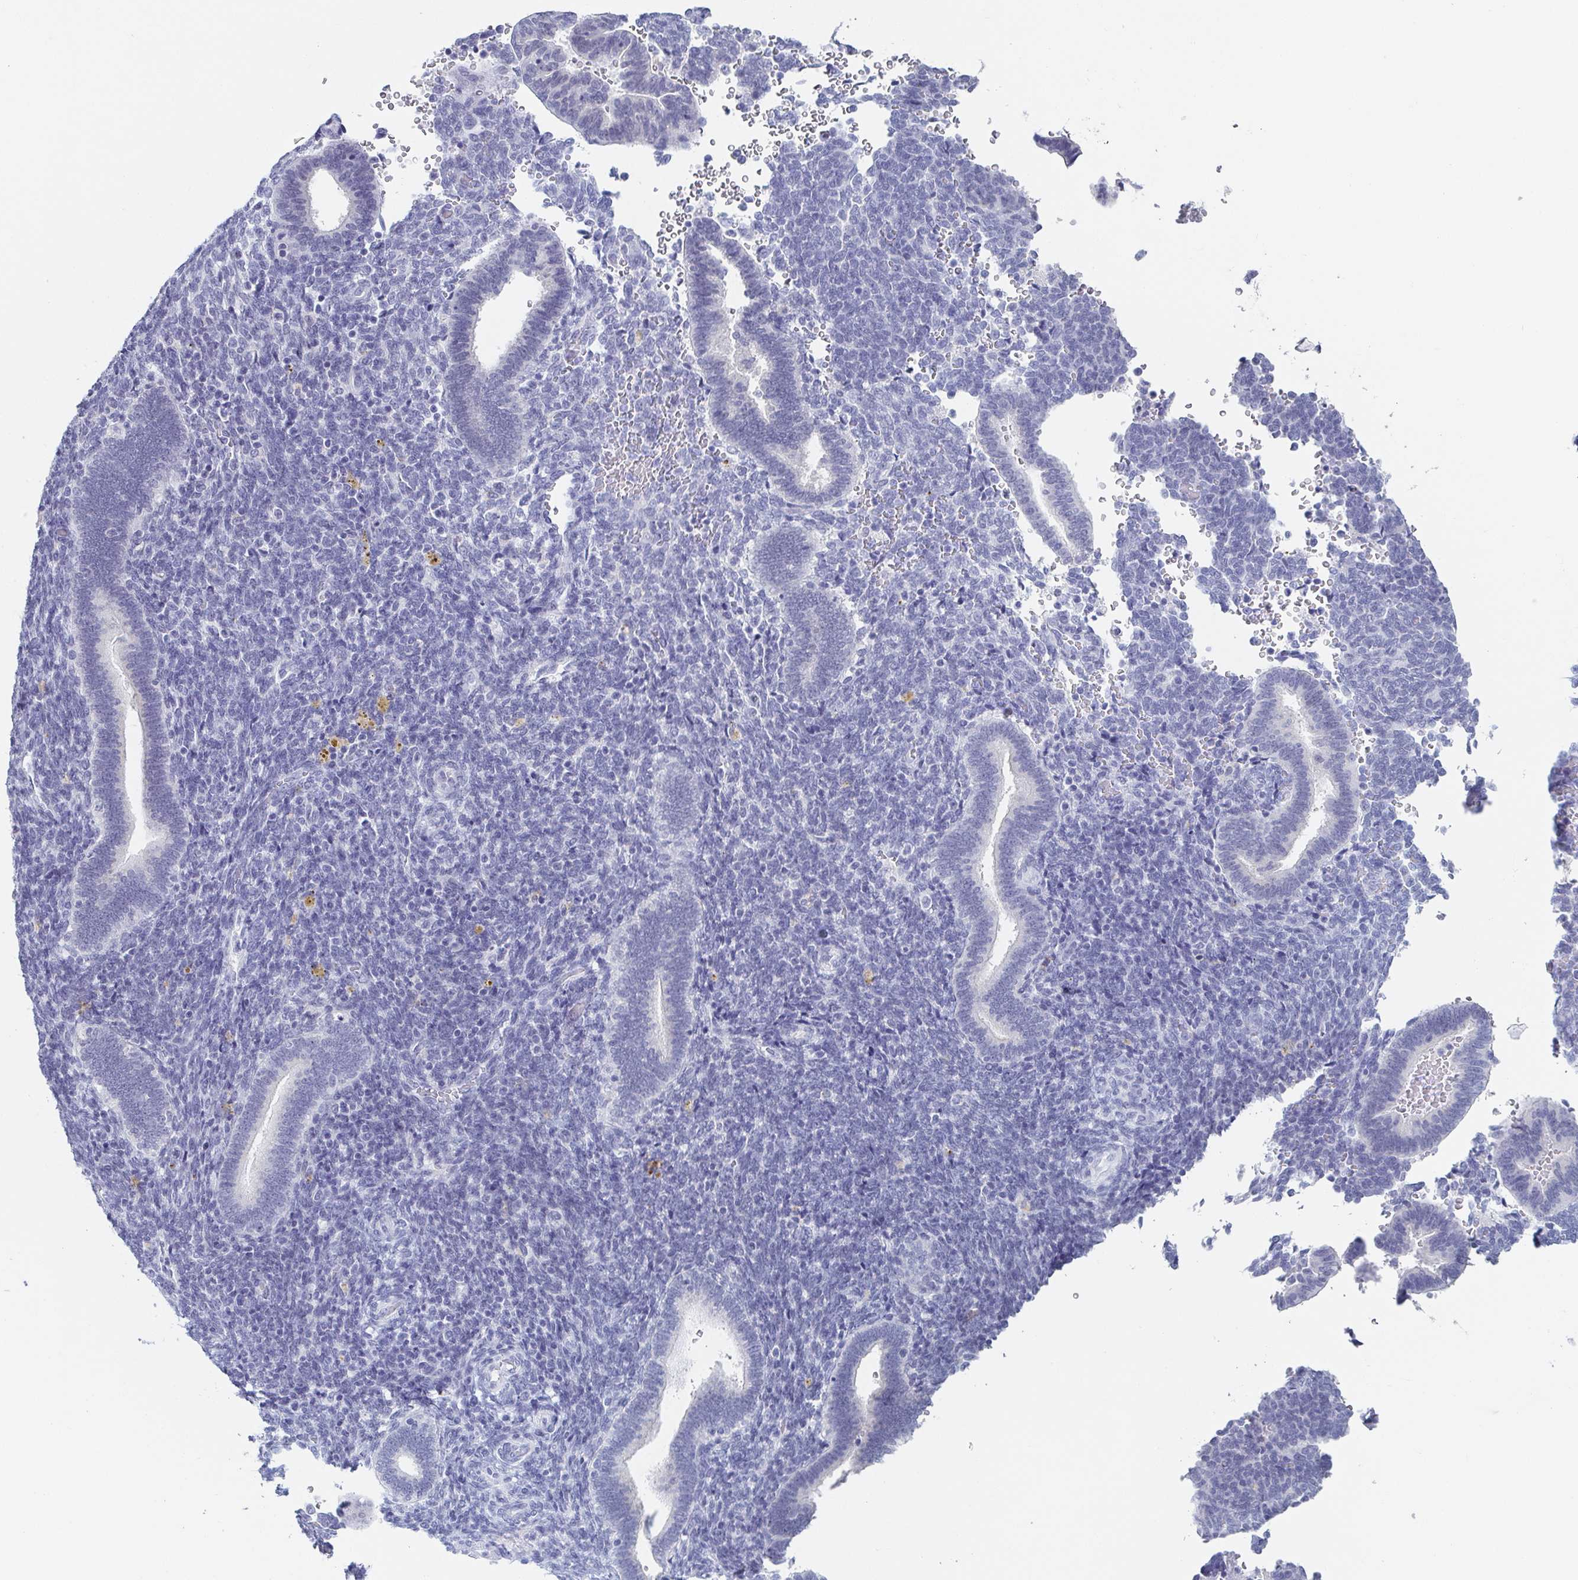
{"staining": {"intensity": "negative", "quantity": "none", "location": "none"}, "tissue": "endometrium", "cell_type": "Cells in endometrial stroma", "image_type": "normal", "snomed": [{"axis": "morphology", "description": "Normal tissue, NOS"}, {"axis": "topography", "description": "Endometrium"}], "caption": "Protein analysis of normal endometrium displays no significant staining in cells in endometrial stroma. (DAB immunohistochemistry with hematoxylin counter stain).", "gene": "REG4", "patient": {"sex": "female", "age": 34}}